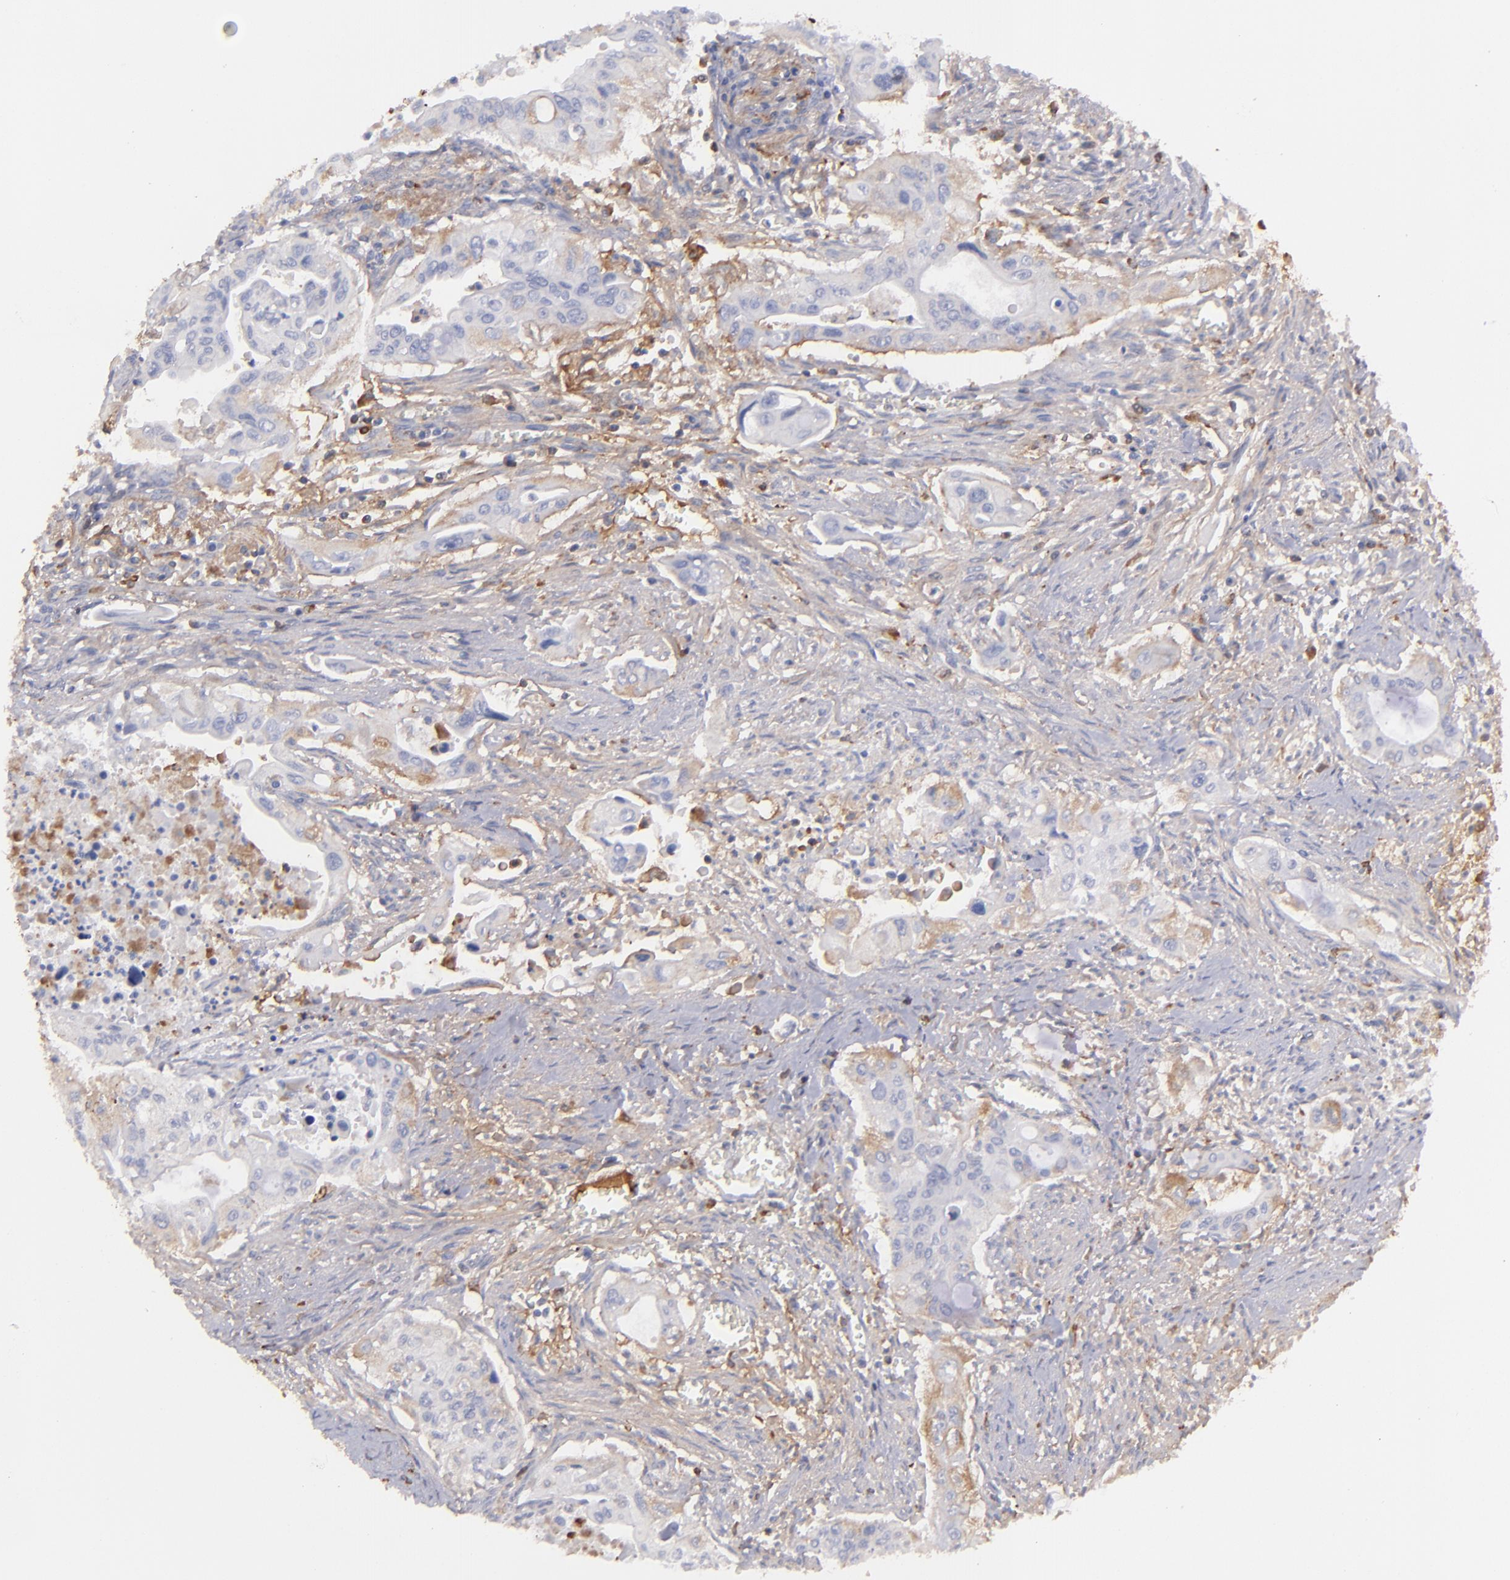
{"staining": {"intensity": "weak", "quantity": "<25%", "location": "cytoplasmic/membranous"}, "tissue": "pancreatic cancer", "cell_type": "Tumor cells", "image_type": "cancer", "snomed": [{"axis": "morphology", "description": "Adenocarcinoma, NOS"}, {"axis": "topography", "description": "Pancreas"}], "caption": "IHC micrograph of human pancreatic cancer (adenocarcinoma) stained for a protein (brown), which exhibits no expression in tumor cells.", "gene": "C1QA", "patient": {"sex": "male", "age": 77}}